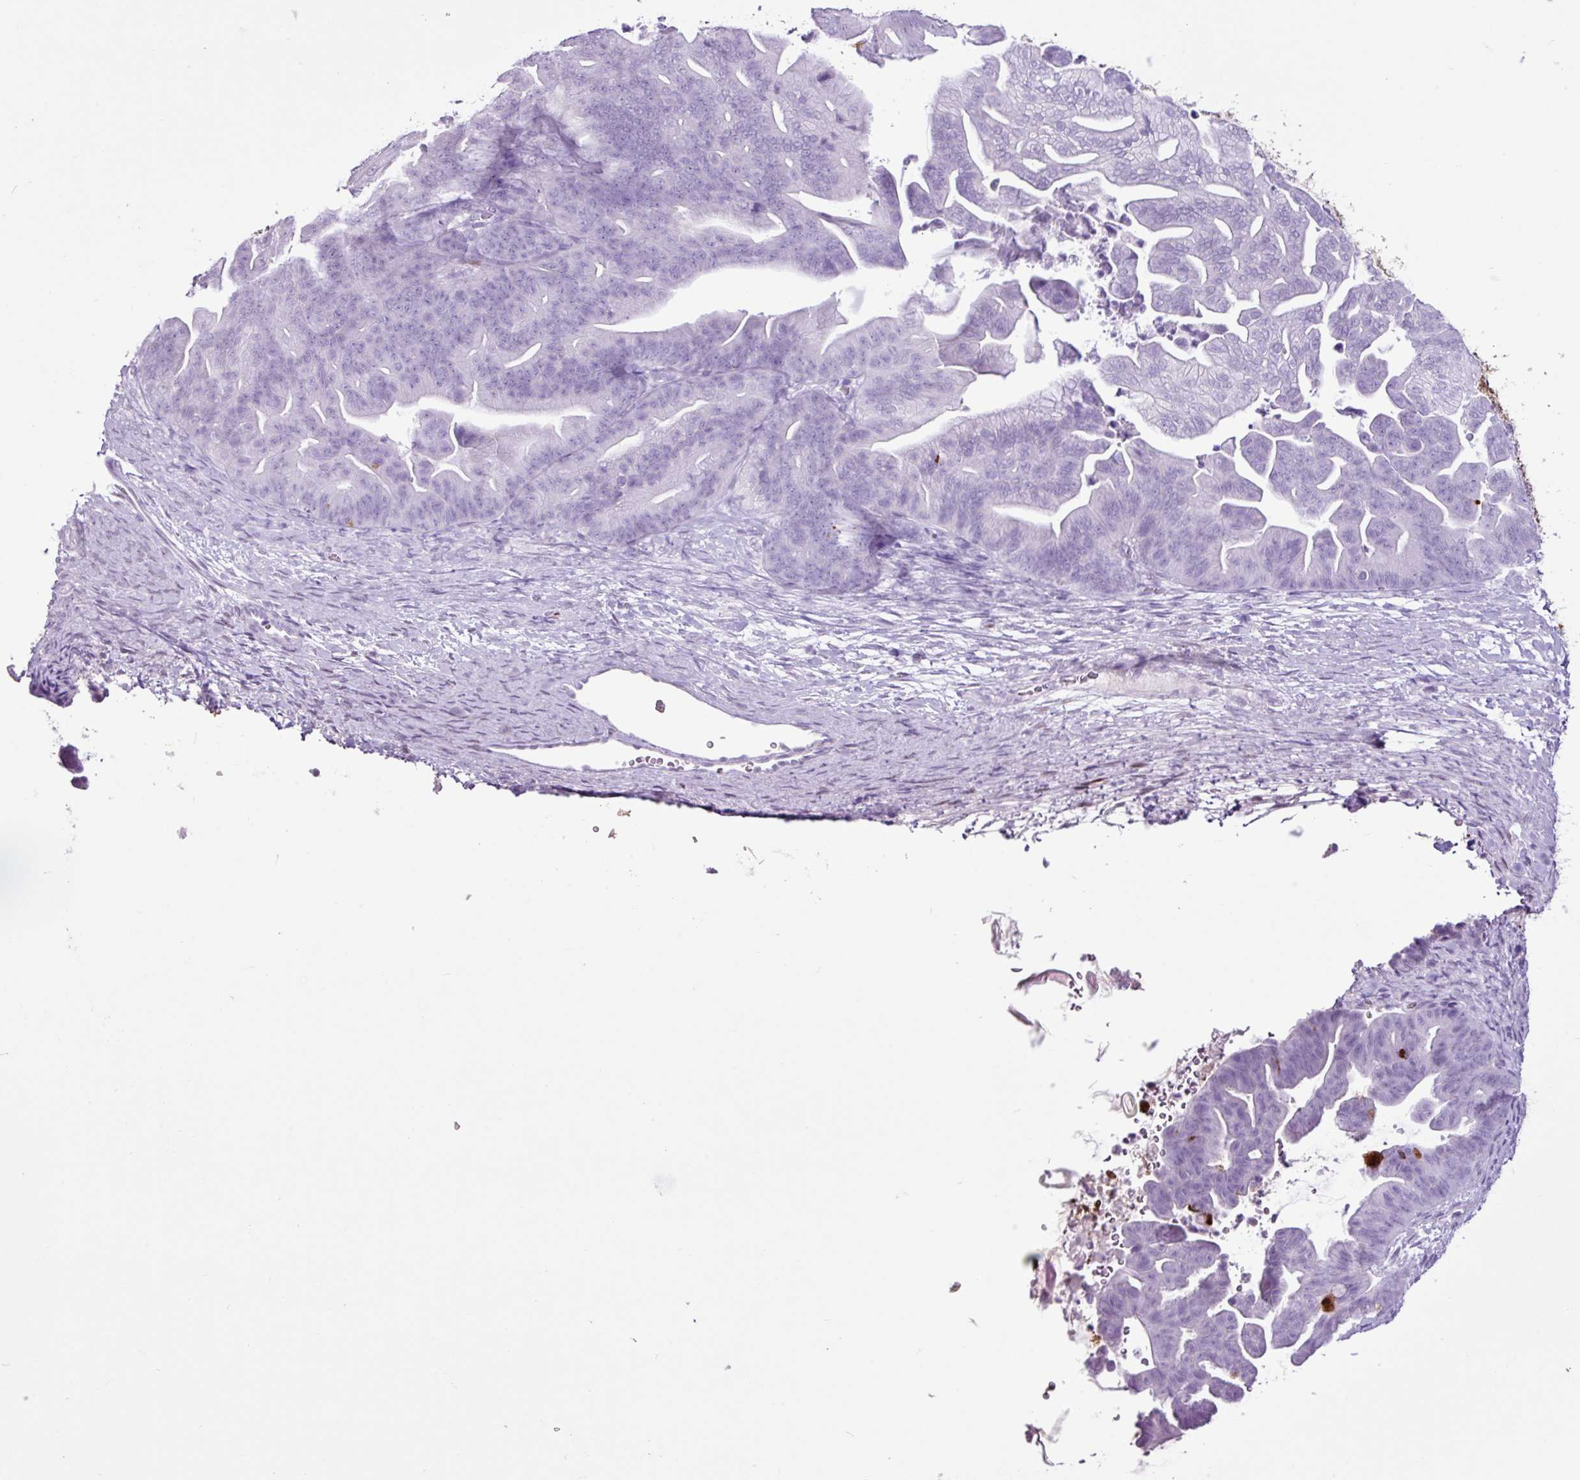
{"staining": {"intensity": "negative", "quantity": "none", "location": "none"}, "tissue": "ovarian cancer", "cell_type": "Tumor cells", "image_type": "cancer", "snomed": [{"axis": "morphology", "description": "Cystadenocarcinoma, mucinous, NOS"}, {"axis": "topography", "description": "Ovary"}], "caption": "Immunohistochemical staining of mucinous cystadenocarcinoma (ovarian) displays no significant staining in tumor cells.", "gene": "PGR", "patient": {"sex": "female", "age": 67}}